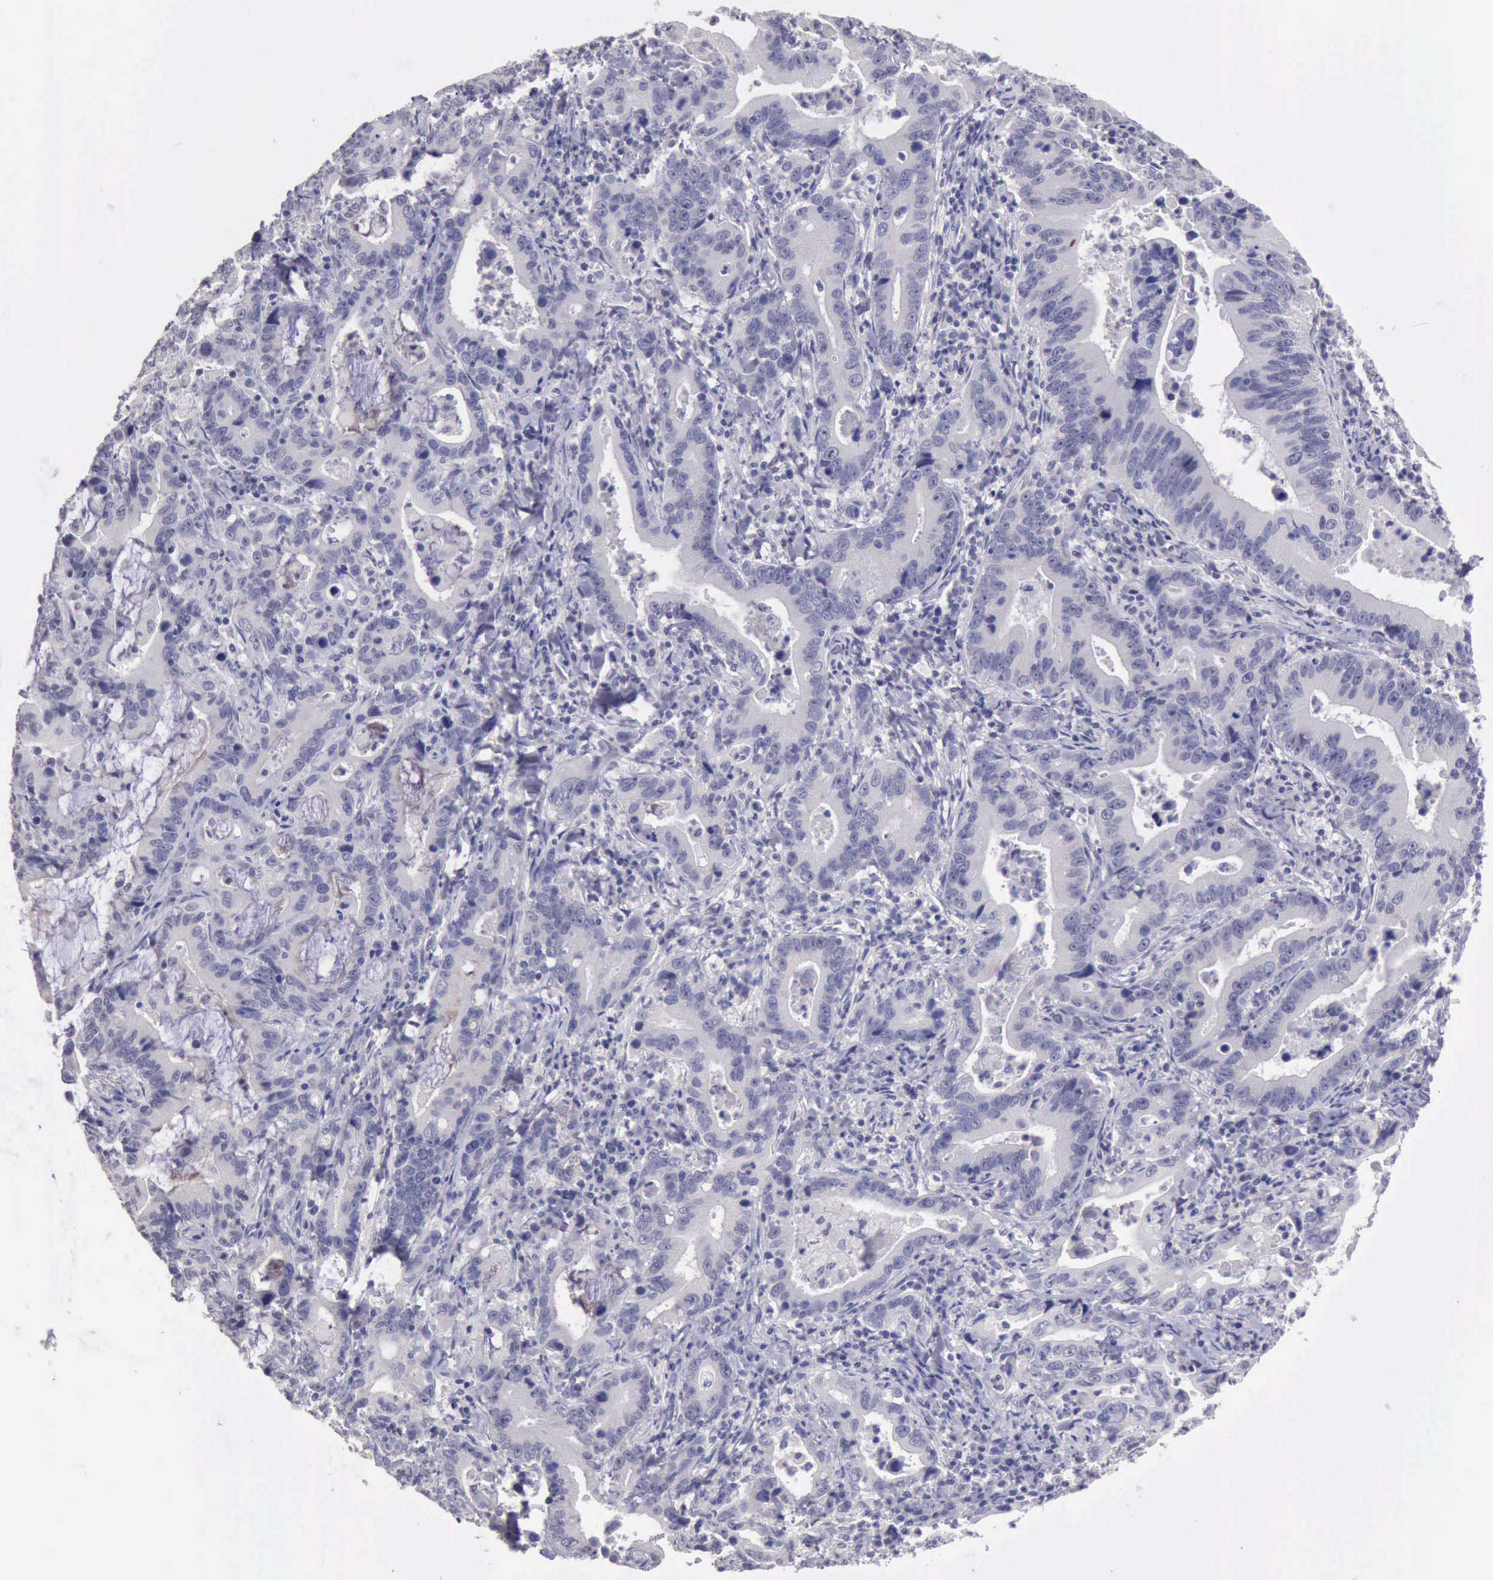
{"staining": {"intensity": "negative", "quantity": "none", "location": "none"}, "tissue": "stomach cancer", "cell_type": "Tumor cells", "image_type": "cancer", "snomed": [{"axis": "morphology", "description": "Adenocarcinoma, NOS"}, {"axis": "topography", "description": "Stomach, upper"}], "caption": "Immunohistochemistry (IHC) of stomach cancer demonstrates no staining in tumor cells. (IHC, brightfield microscopy, high magnification).", "gene": "KCND1", "patient": {"sex": "male", "age": 63}}